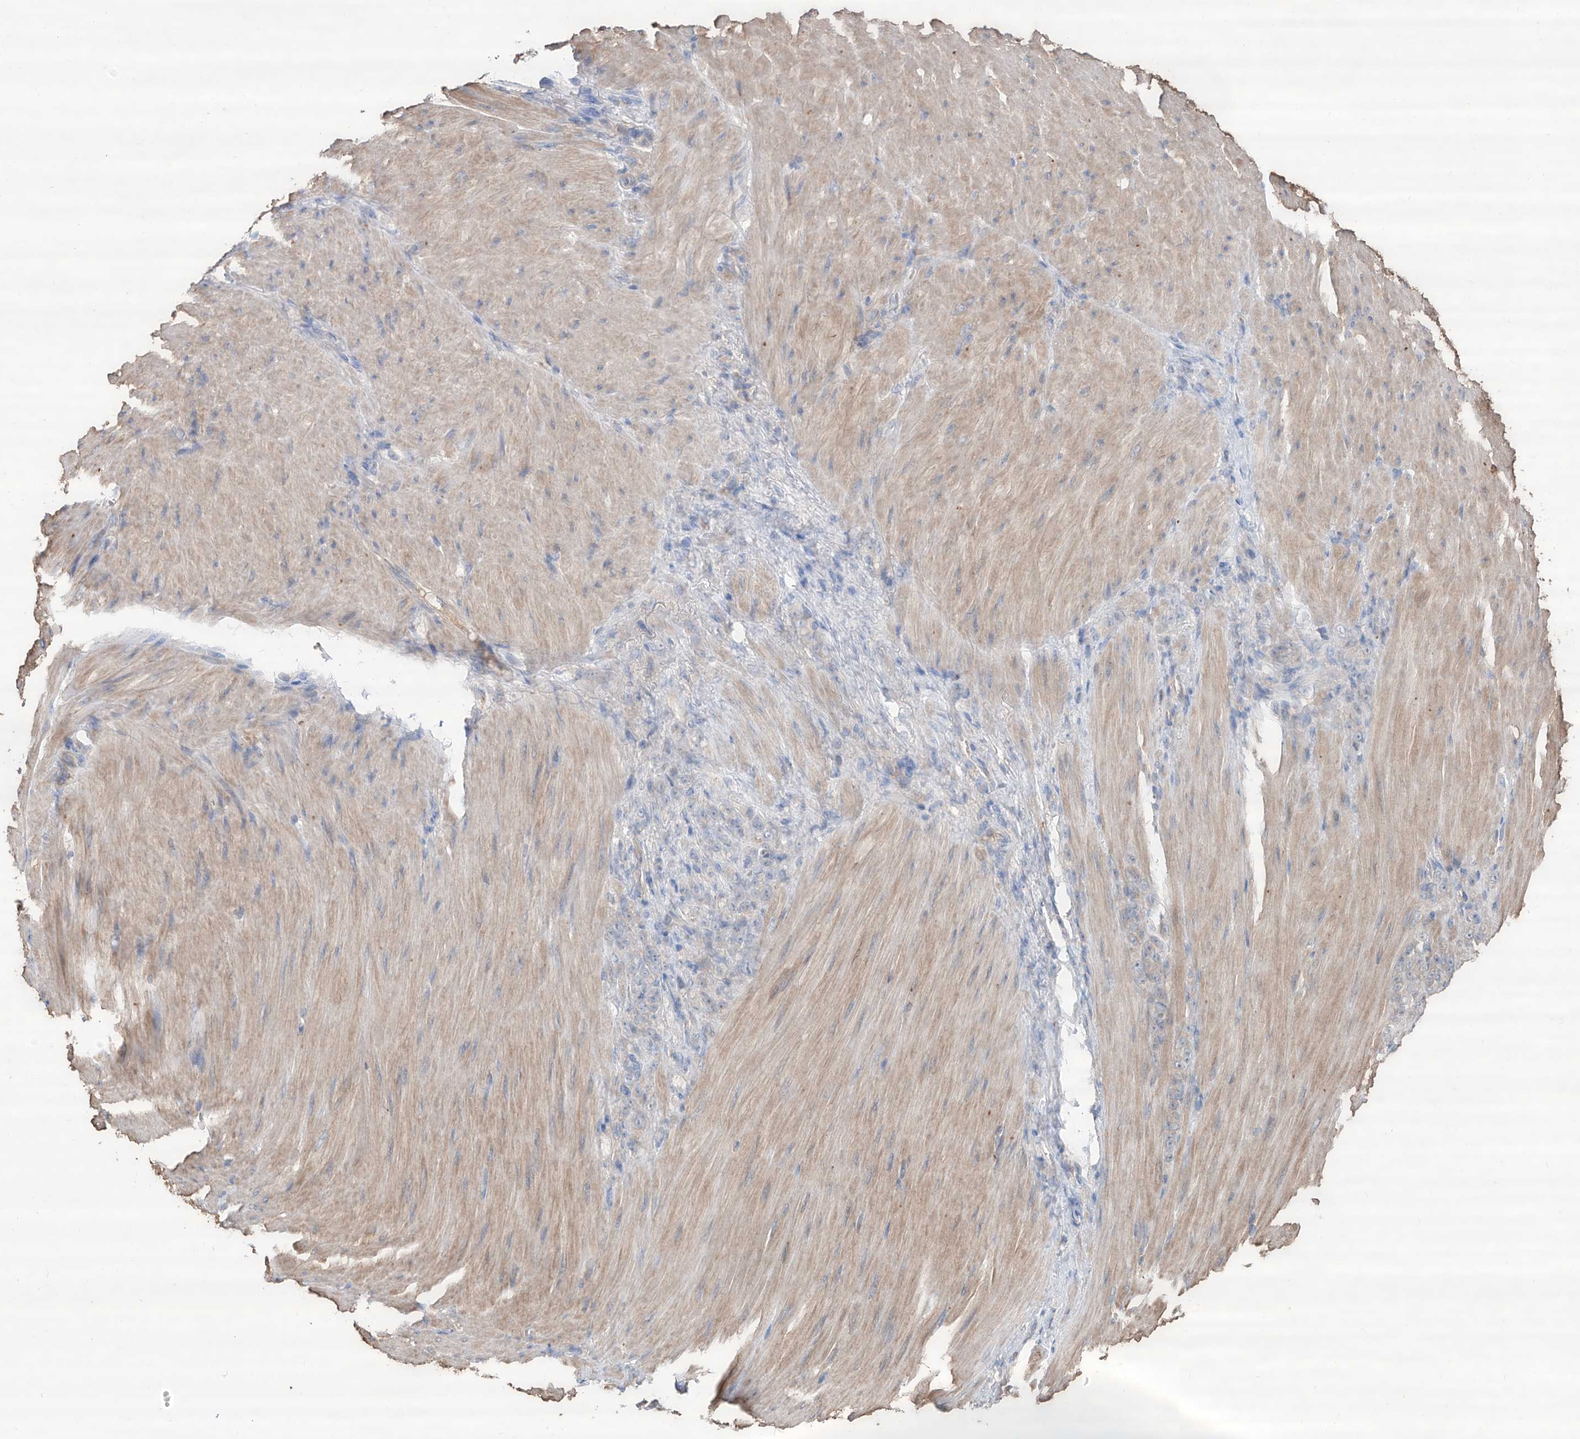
{"staining": {"intensity": "negative", "quantity": "none", "location": "none"}, "tissue": "stomach cancer", "cell_type": "Tumor cells", "image_type": "cancer", "snomed": [{"axis": "morphology", "description": "Normal tissue, NOS"}, {"axis": "morphology", "description": "Adenocarcinoma, NOS"}, {"axis": "topography", "description": "Stomach"}], "caption": "Protein analysis of stomach cancer (adenocarcinoma) displays no significant staining in tumor cells.", "gene": "EDN1", "patient": {"sex": "male", "age": 82}}